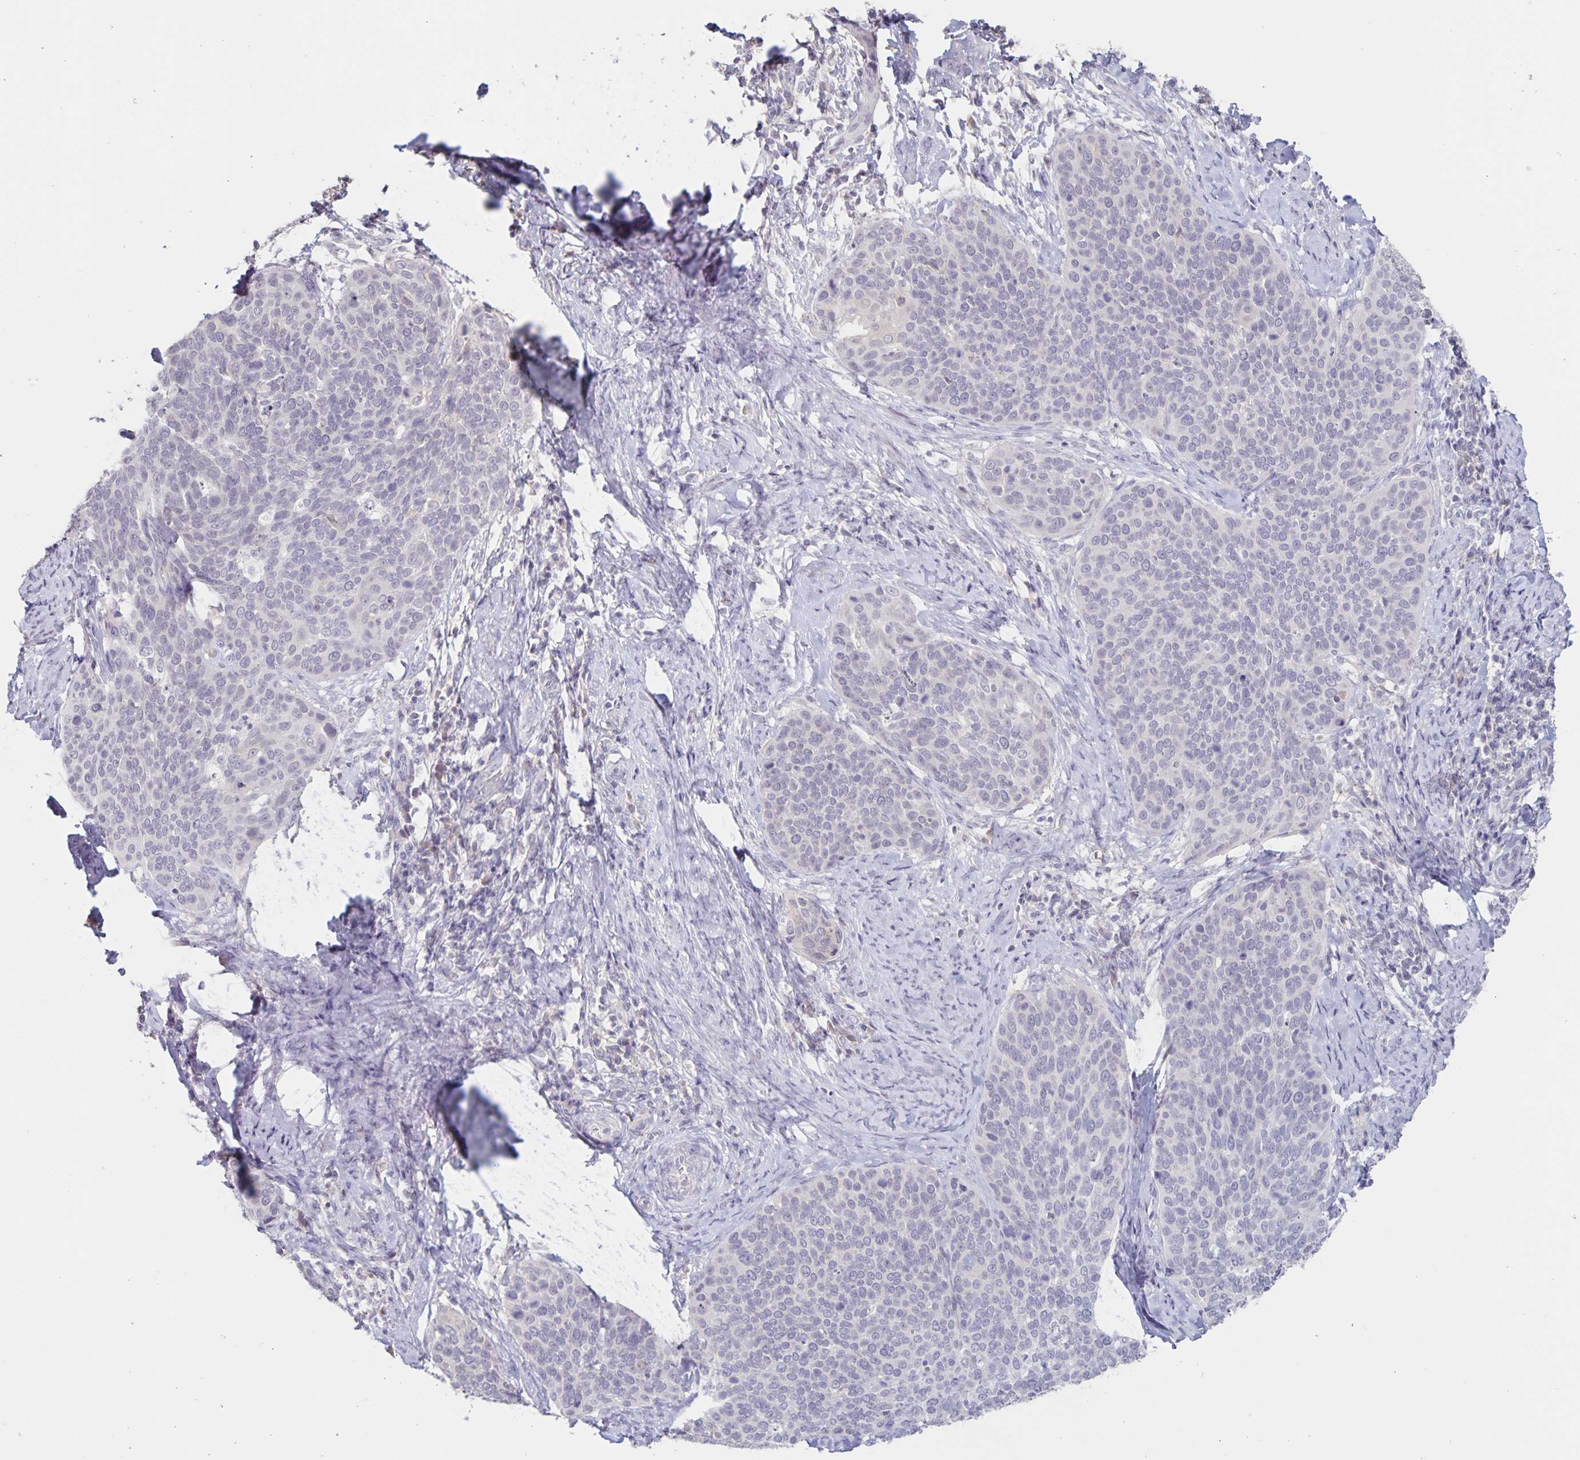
{"staining": {"intensity": "negative", "quantity": "none", "location": "none"}, "tissue": "cervical cancer", "cell_type": "Tumor cells", "image_type": "cancer", "snomed": [{"axis": "morphology", "description": "Squamous cell carcinoma, NOS"}, {"axis": "topography", "description": "Cervix"}], "caption": "A high-resolution photomicrograph shows IHC staining of squamous cell carcinoma (cervical), which exhibits no significant positivity in tumor cells.", "gene": "INSL5", "patient": {"sex": "female", "age": 69}}